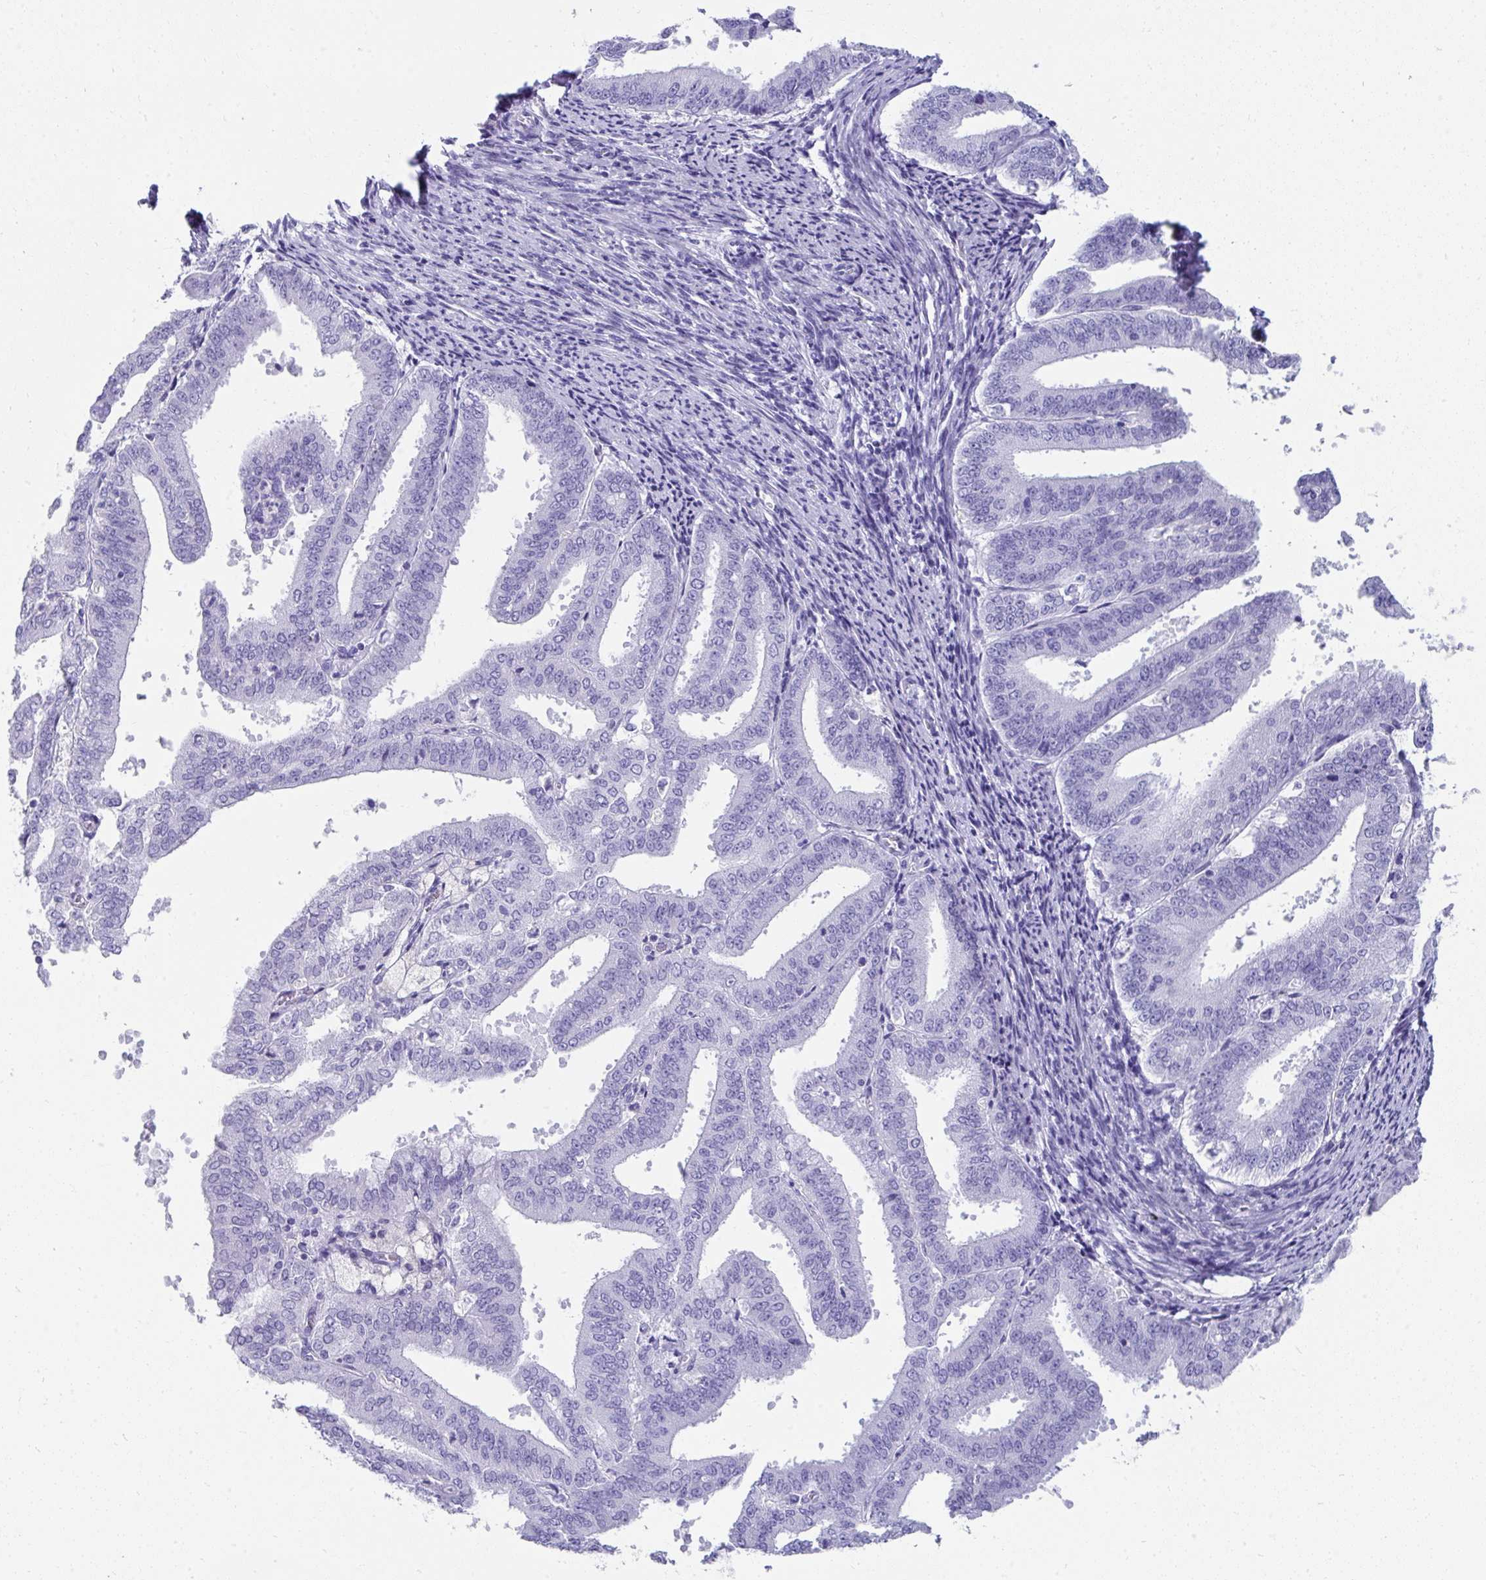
{"staining": {"intensity": "negative", "quantity": "none", "location": "none"}, "tissue": "endometrial cancer", "cell_type": "Tumor cells", "image_type": "cancer", "snomed": [{"axis": "morphology", "description": "Adenocarcinoma, NOS"}, {"axis": "topography", "description": "Endometrium"}], "caption": "Immunohistochemistry micrograph of human adenocarcinoma (endometrial) stained for a protein (brown), which demonstrates no positivity in tumor cells.", "gene": "SEC14L3", "patient": {"sex": "female", "age": 63}}